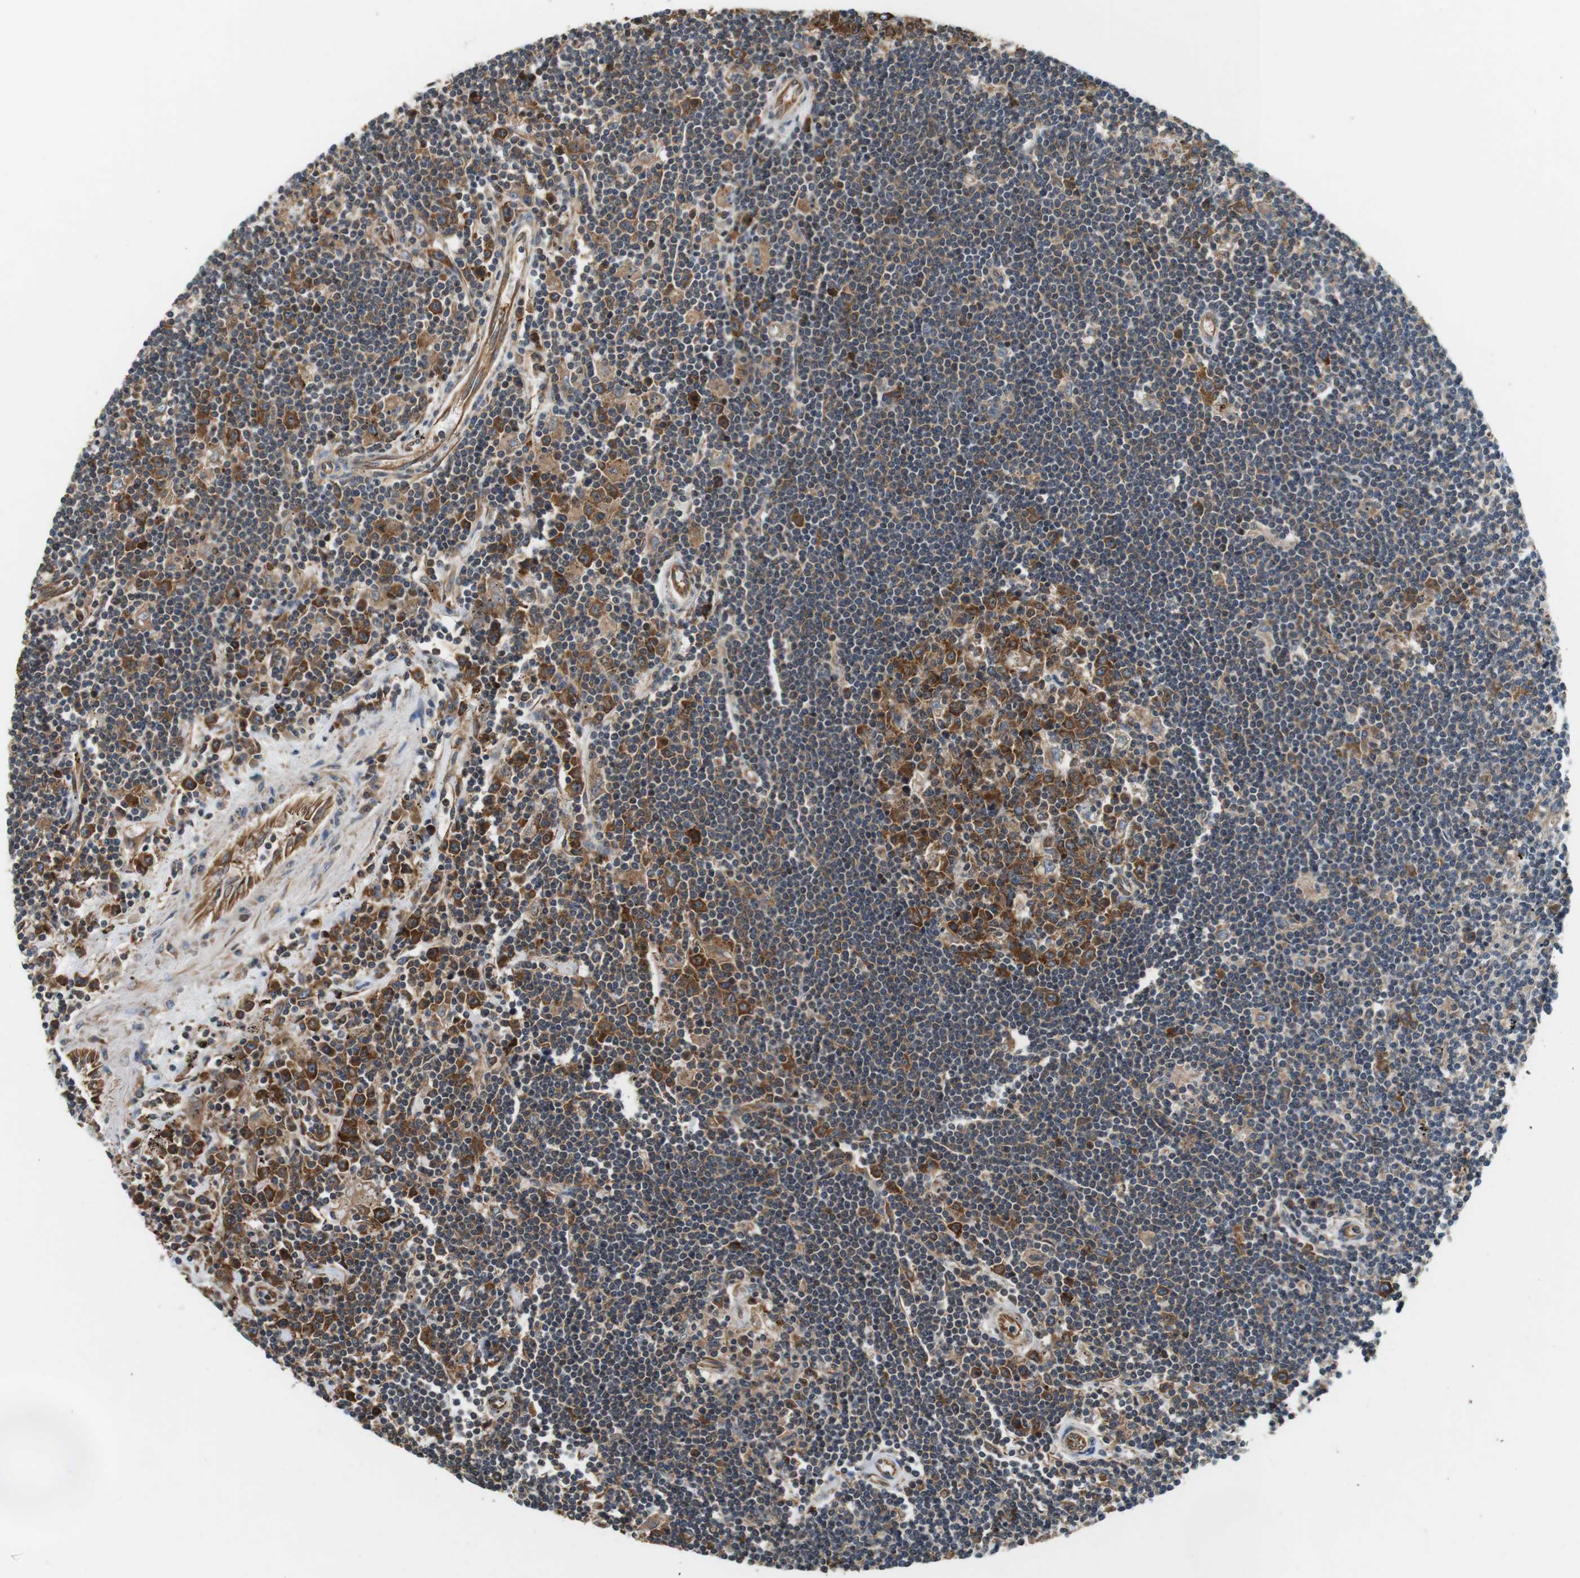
{"staining": {"intensity": "moderate", "quantity": "25%-75%", "location": "cytoplasmic/membranous"}, "tissue": "lymphoma", "cell_type": "Tumor cells", "image_type": "cancer", "snomed": [{"axis": "morphology", "description": "Malignant lymphoma, non-Hodgkin's type, Low grade"}, {"axis": "topography", "description": "Spleen"}], "caption": "Protein analysis of lymphoma tissue demonstrates moderate cytoplasmic/membranous expression in approximately 25%-75% of tumor cells. Immunohistochemistry stains the protein in brown and the nuclei are stained blue.", "gene": "PA2G4", "patient": {"sex": "male", "age": 76}}